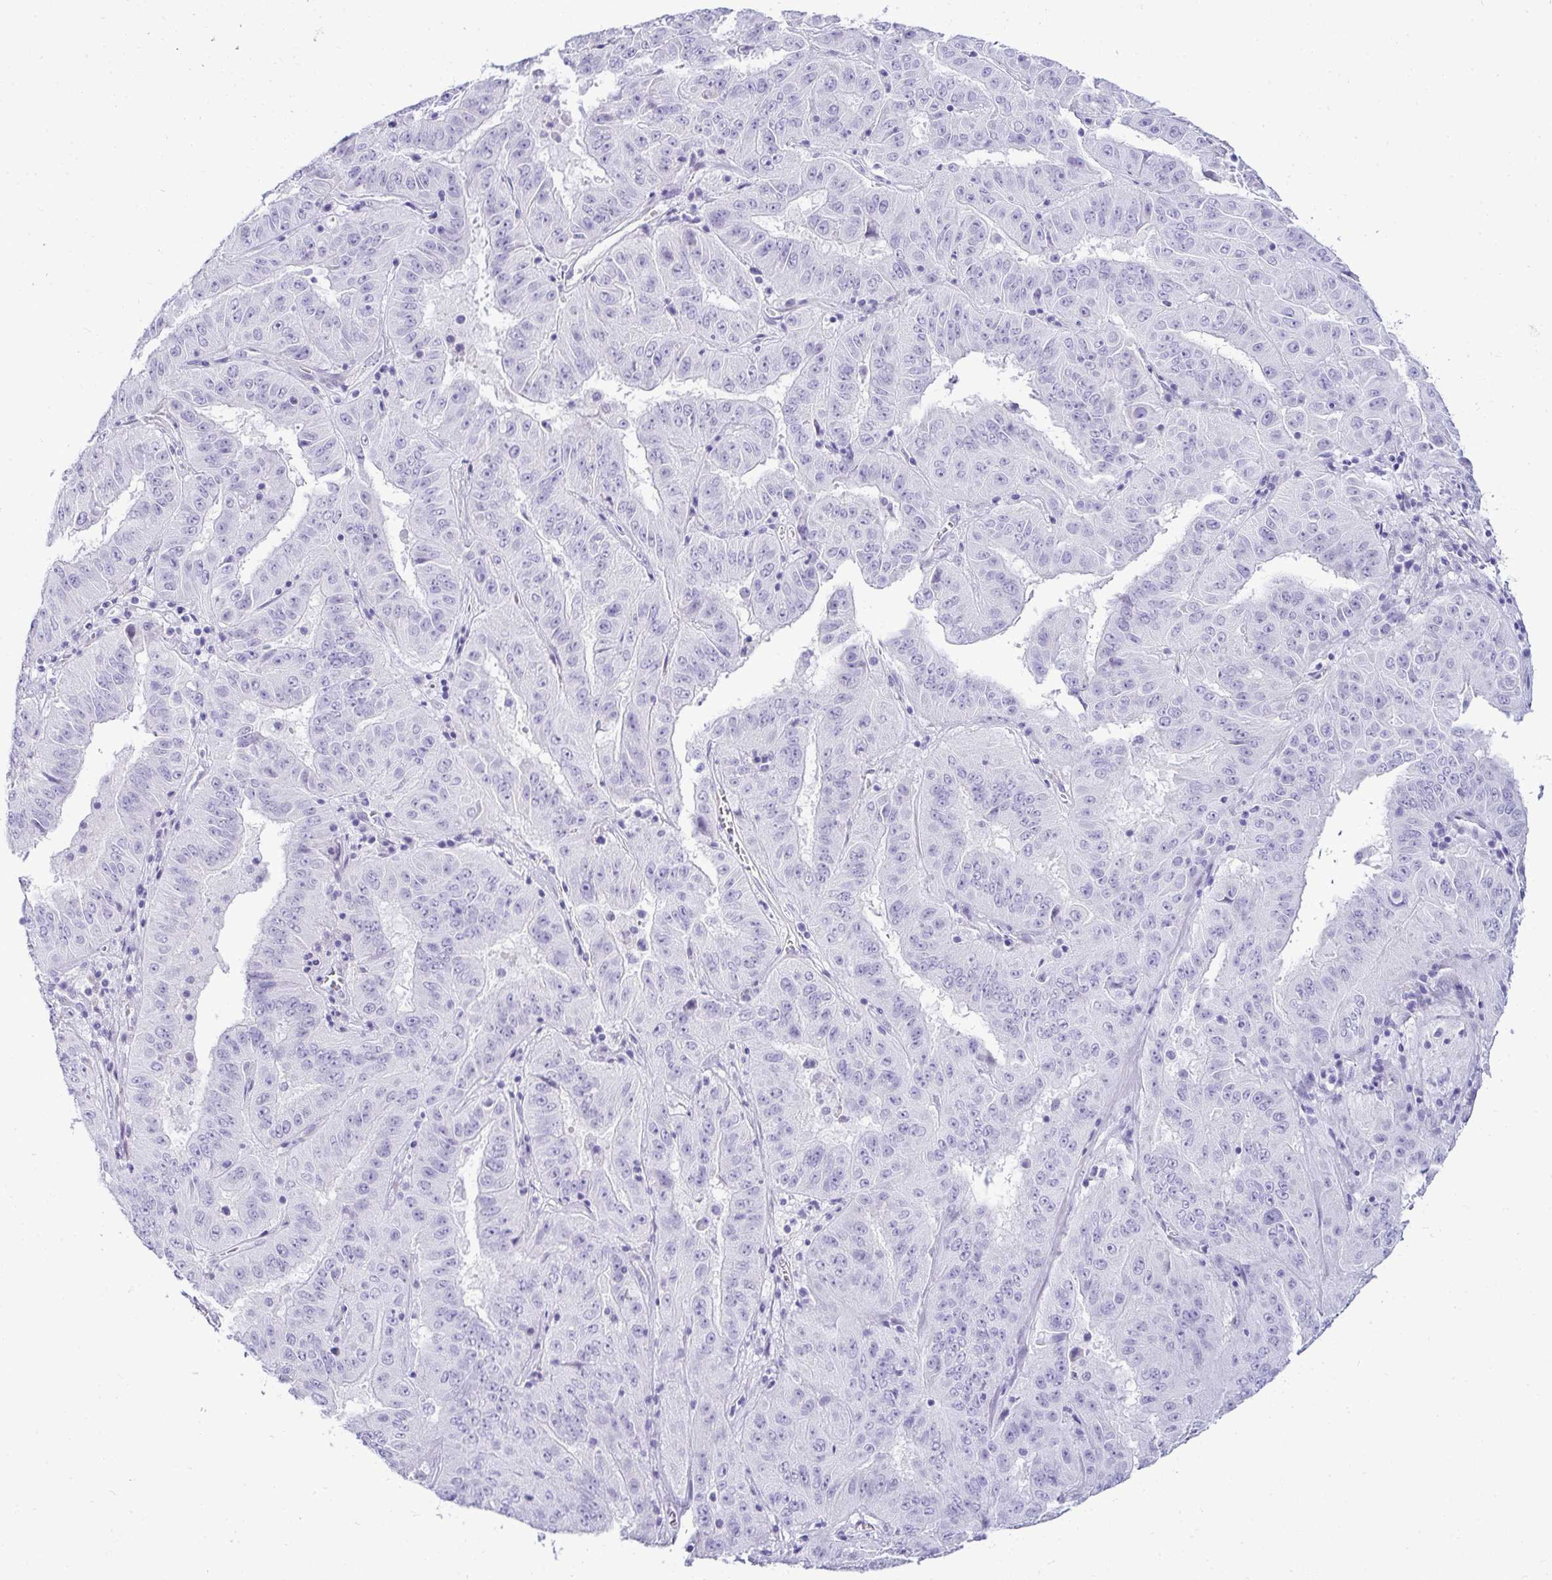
{"staining": {"intensity": "negative", "quantity": "none", "location": "none"}, "tissue": "pancreatic cancer", "cell_type": "Tumor cells", "image_type": "cancer", "snomed": [{"axis": "morphology", "description": "Adenocarcinoma, NOS"}, {"axis": "topography", "description": "Pancreas"}], "caption": "An immunohistochemistry histopathology image of pancreatic cancer (adenocarcinoma) is shown. There is no staining in tumor cells of pancreatic cancer (adenocarcinoma).", "gene": "HSPB6", "patient": {"sex": "male", "age": 63}}